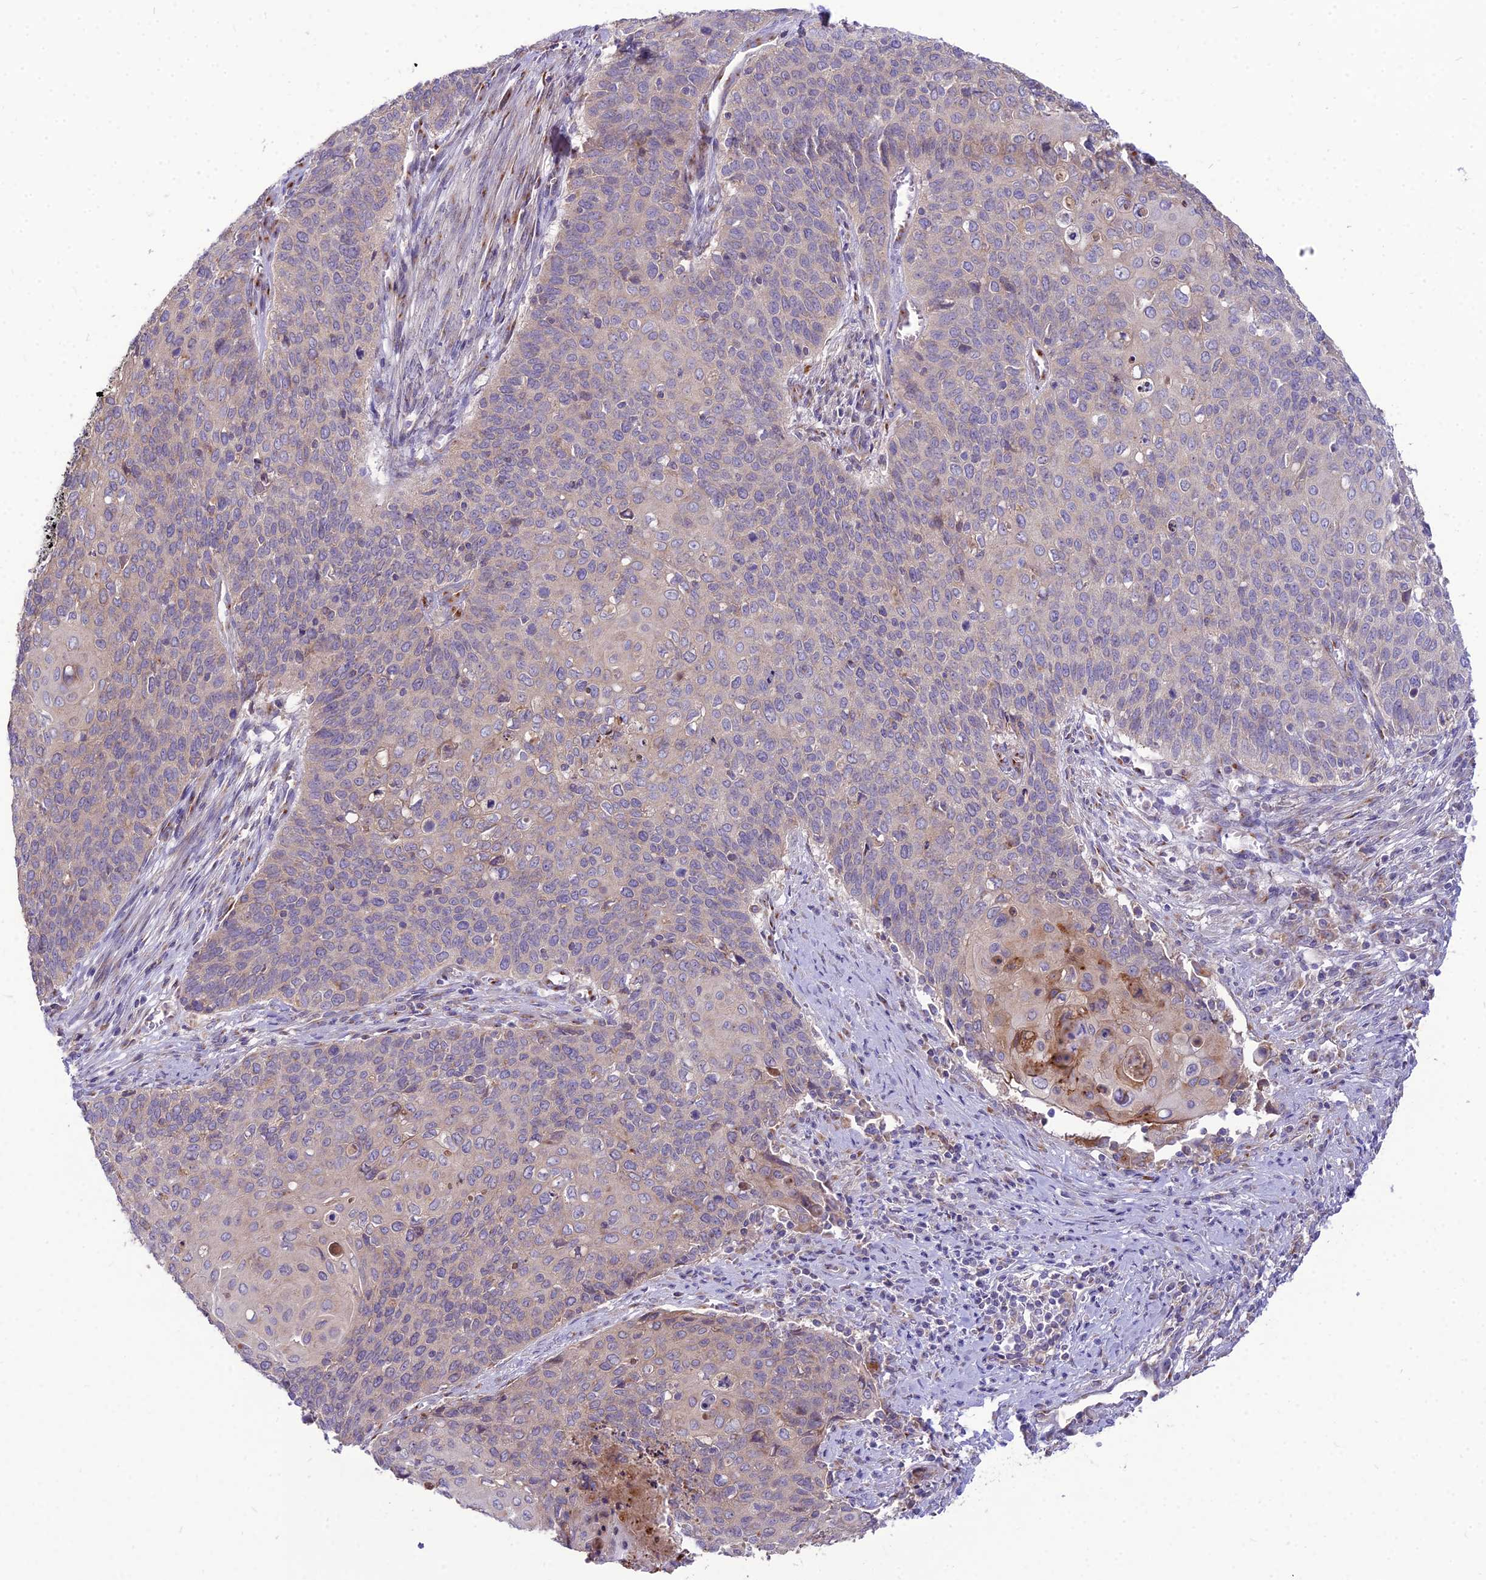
{"staining": {"intensity": "weak", "quantity": "<25%", "location": "cytoplasmic/membranous"}, "tissue": "cervical cancer", "cell_type": "Tumor cells", "image_type": "cancer", "snomed": [{"axis": "morphology", "description": "Squamous cell carcinoma, NOS"}, {"axis": "topography", "description": "Cervix"}], "caption": "DAB (3,3'-diaminobenzidine) immunohistochemical staining of human cervical squamous cell carcinoma demonstrates no significant positivity in tumor cells. (DAB IHC with hematoxylin counter stain).", "gene": "SPRYD7", "patient": {"sex": "female", "age": 39}}